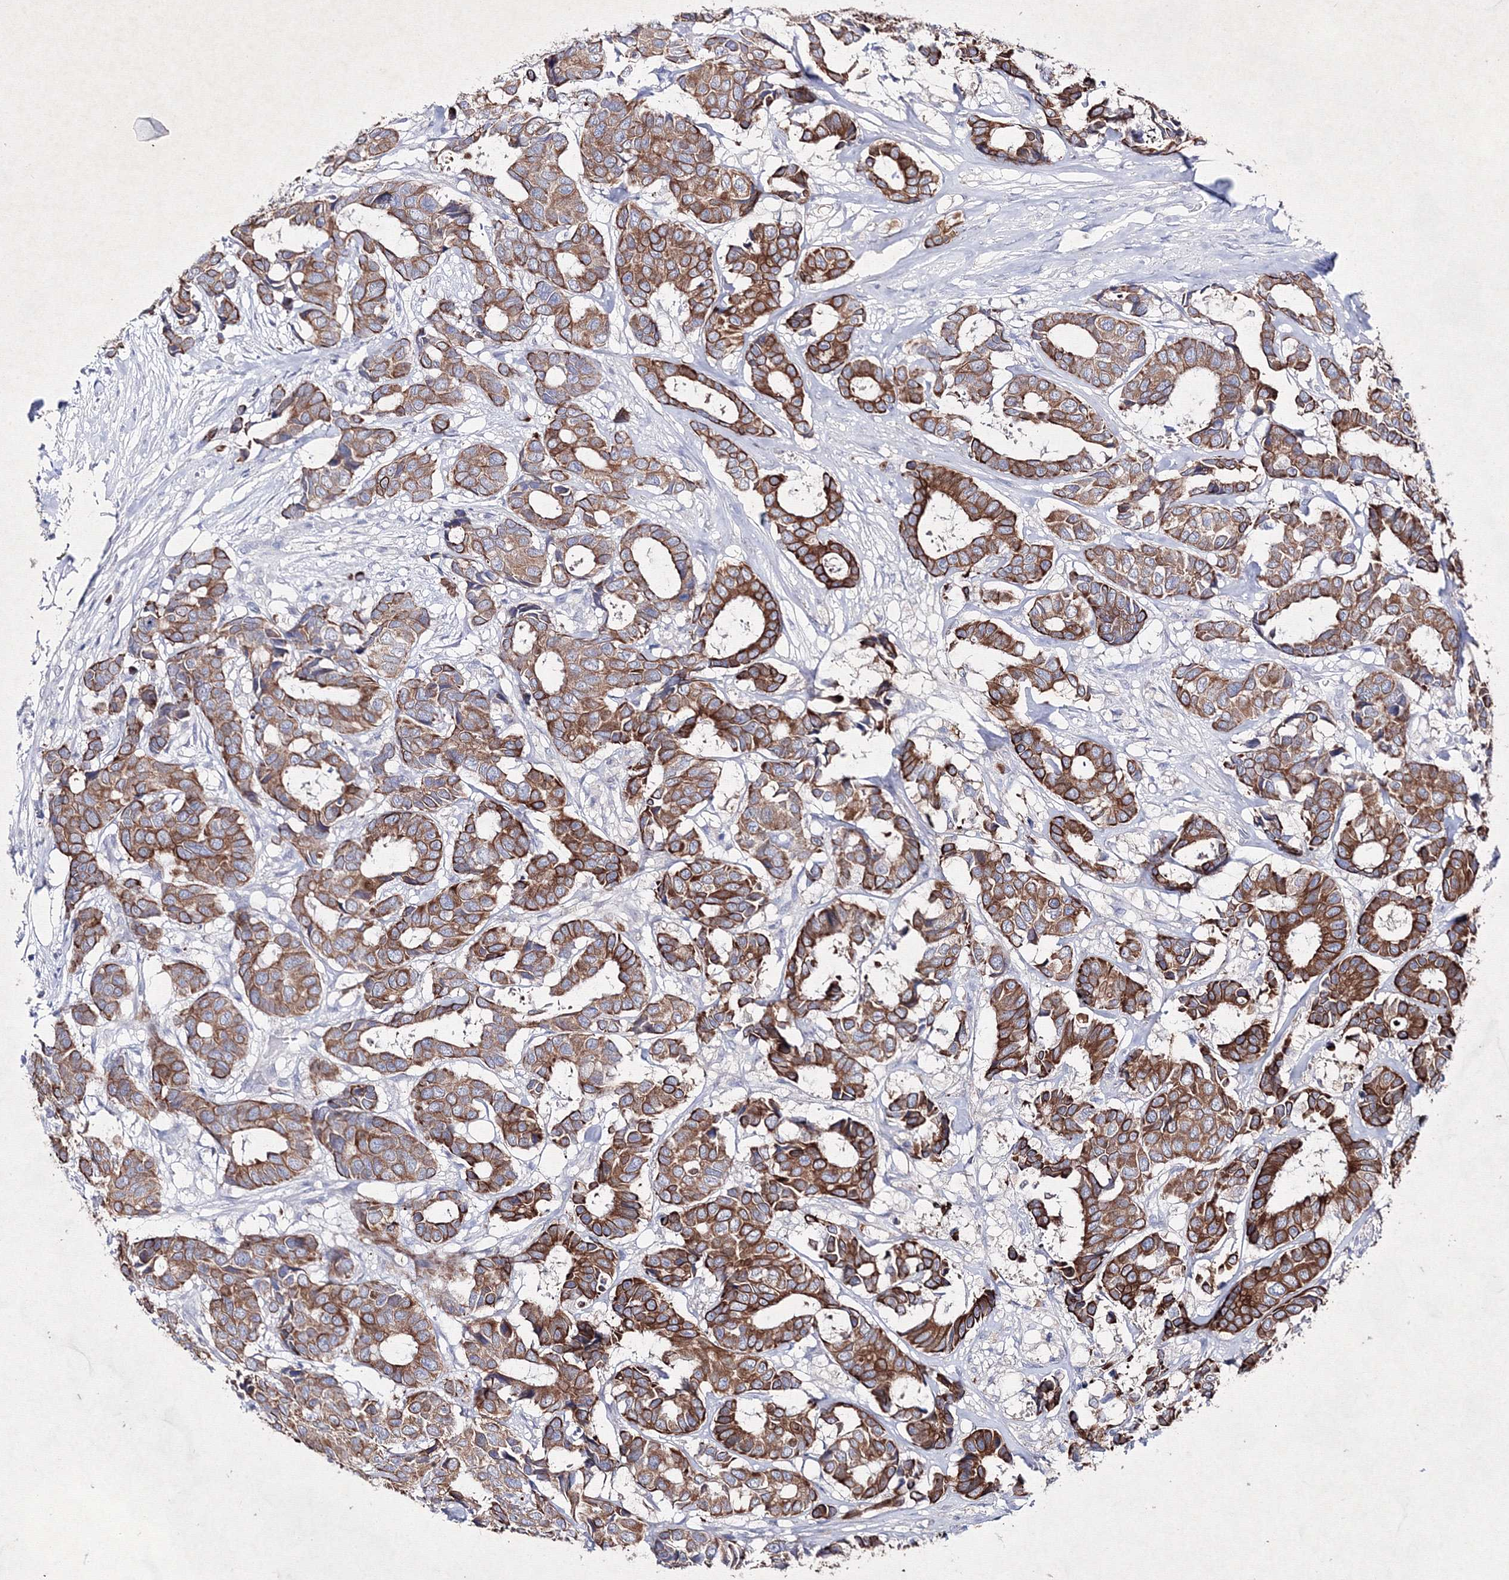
{"staining": {"intensity": "strong", "quantity": ">75%", "location": "cytoplasmic/membranous"}, "tissue": "breast cancer", "cell_type": "Tumor cells", "image_type": "cancer", "snomed": [{"axis": "morphology", "description": "Duct carcinoma"}, {"axis": "topography", "description": "Breast"}], "caption": "Breast intraductal carcinoma was stained to show a protein in brown. There is high levels of strong cytoplasmic/membranous positivity in about >75% of tumor cells.", "gene": "SMIM29", "patient": {"sex": "female", "age": 87}}